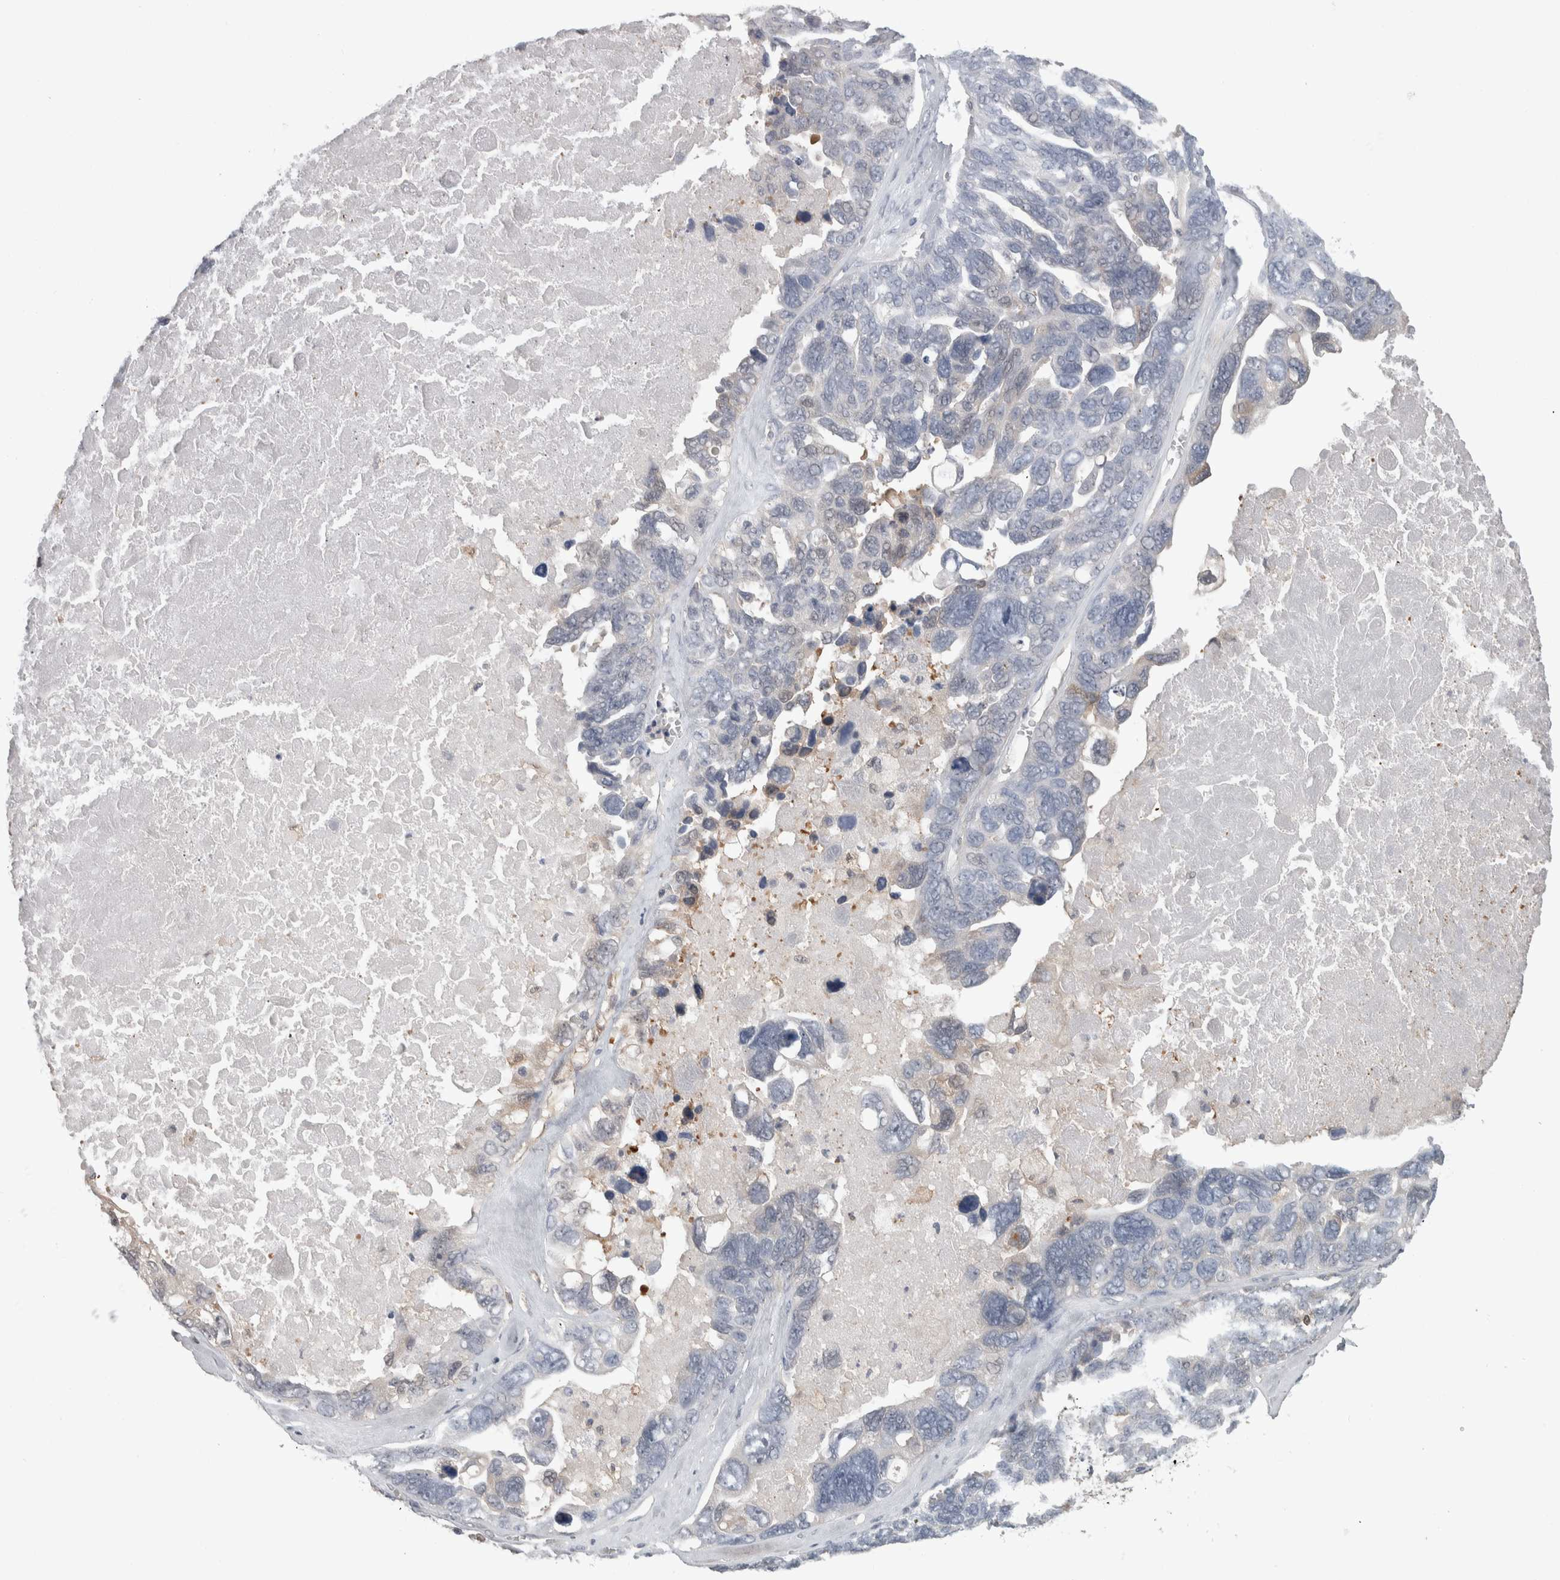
{"staining": {"intensity": "negative", "quantity": "none", "location": "none"}, "tissue": "ovarian cancer", "cell_type": "Tumor cells", "image_type": "cancer", "snomed": [{"axis": "morphology", "description": "Cystadenocarcinoma, serous, NOS"}, {"axis": "topography", "description": "Ovary"}], "caption": "IHC histopathology image of ovarian serous cystadenocarcinoma stained for a protein (brown), which demonstrates no staining in tumor cells.", "gene": "HTATIP2", "patient": {"sex": "female", "age": 79}}